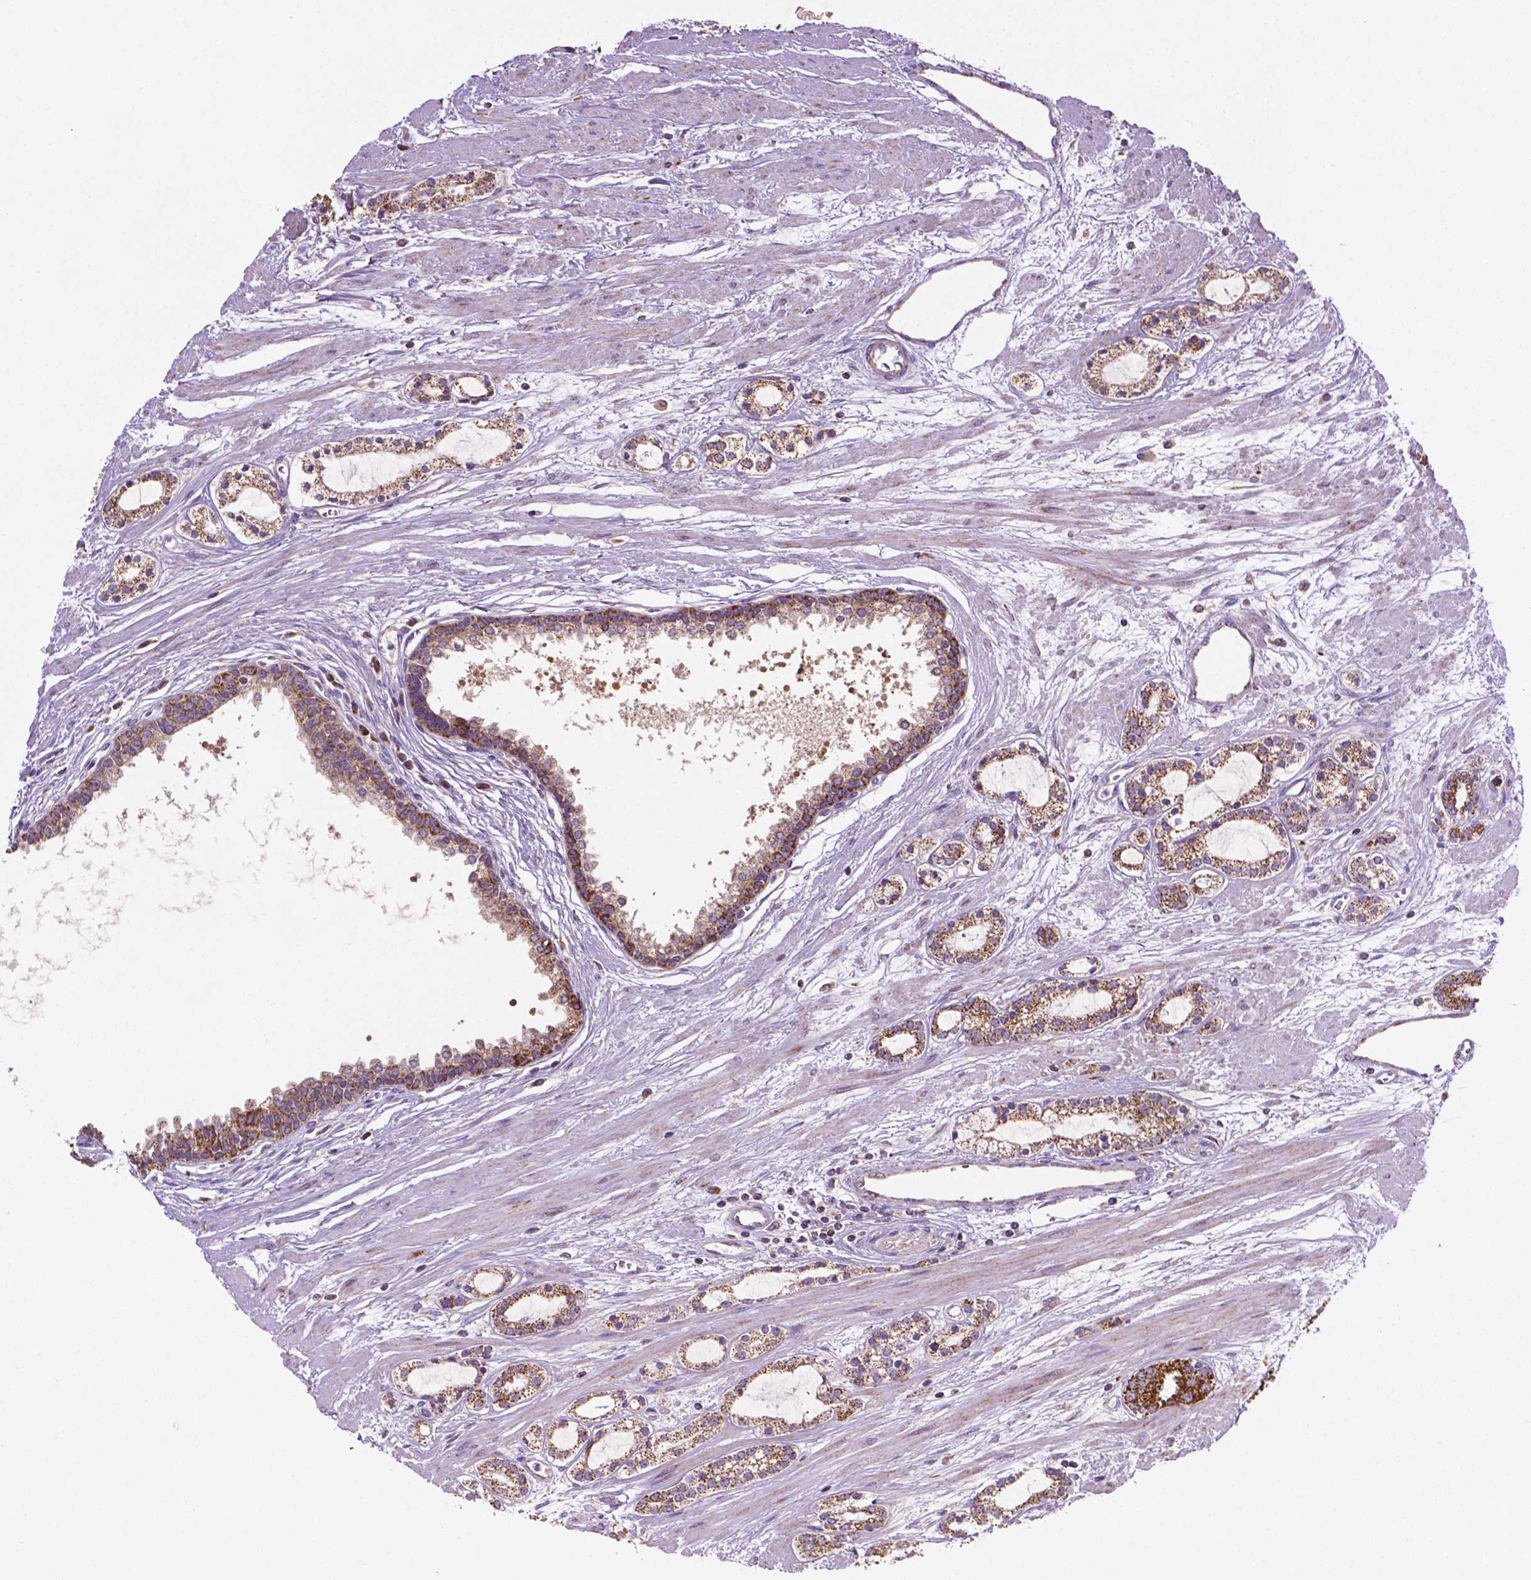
{"staining": {"intensity": "strong", "quantity": "25%-75%", "location": "cytoplasmic/membranous"}, "tissue": "prostate cancer", "cell_type": "Tumor cells", "image_type": "cancer", "snomed": [{"axis": "morphology", "description": "Adenocarcinoma, Medium grade"}, {"axis": "topography", "description": "Prostate"}], "caption": "Prostate cancer (adenocarcinoma (medium-grade)) stained with a brown dye demonstrates strong cytoplasmic/membranous positive staining in about 25%-75% of tumor cells.", "gene": "ILVBL", "patient": {"sex": "male", "age": 57}}